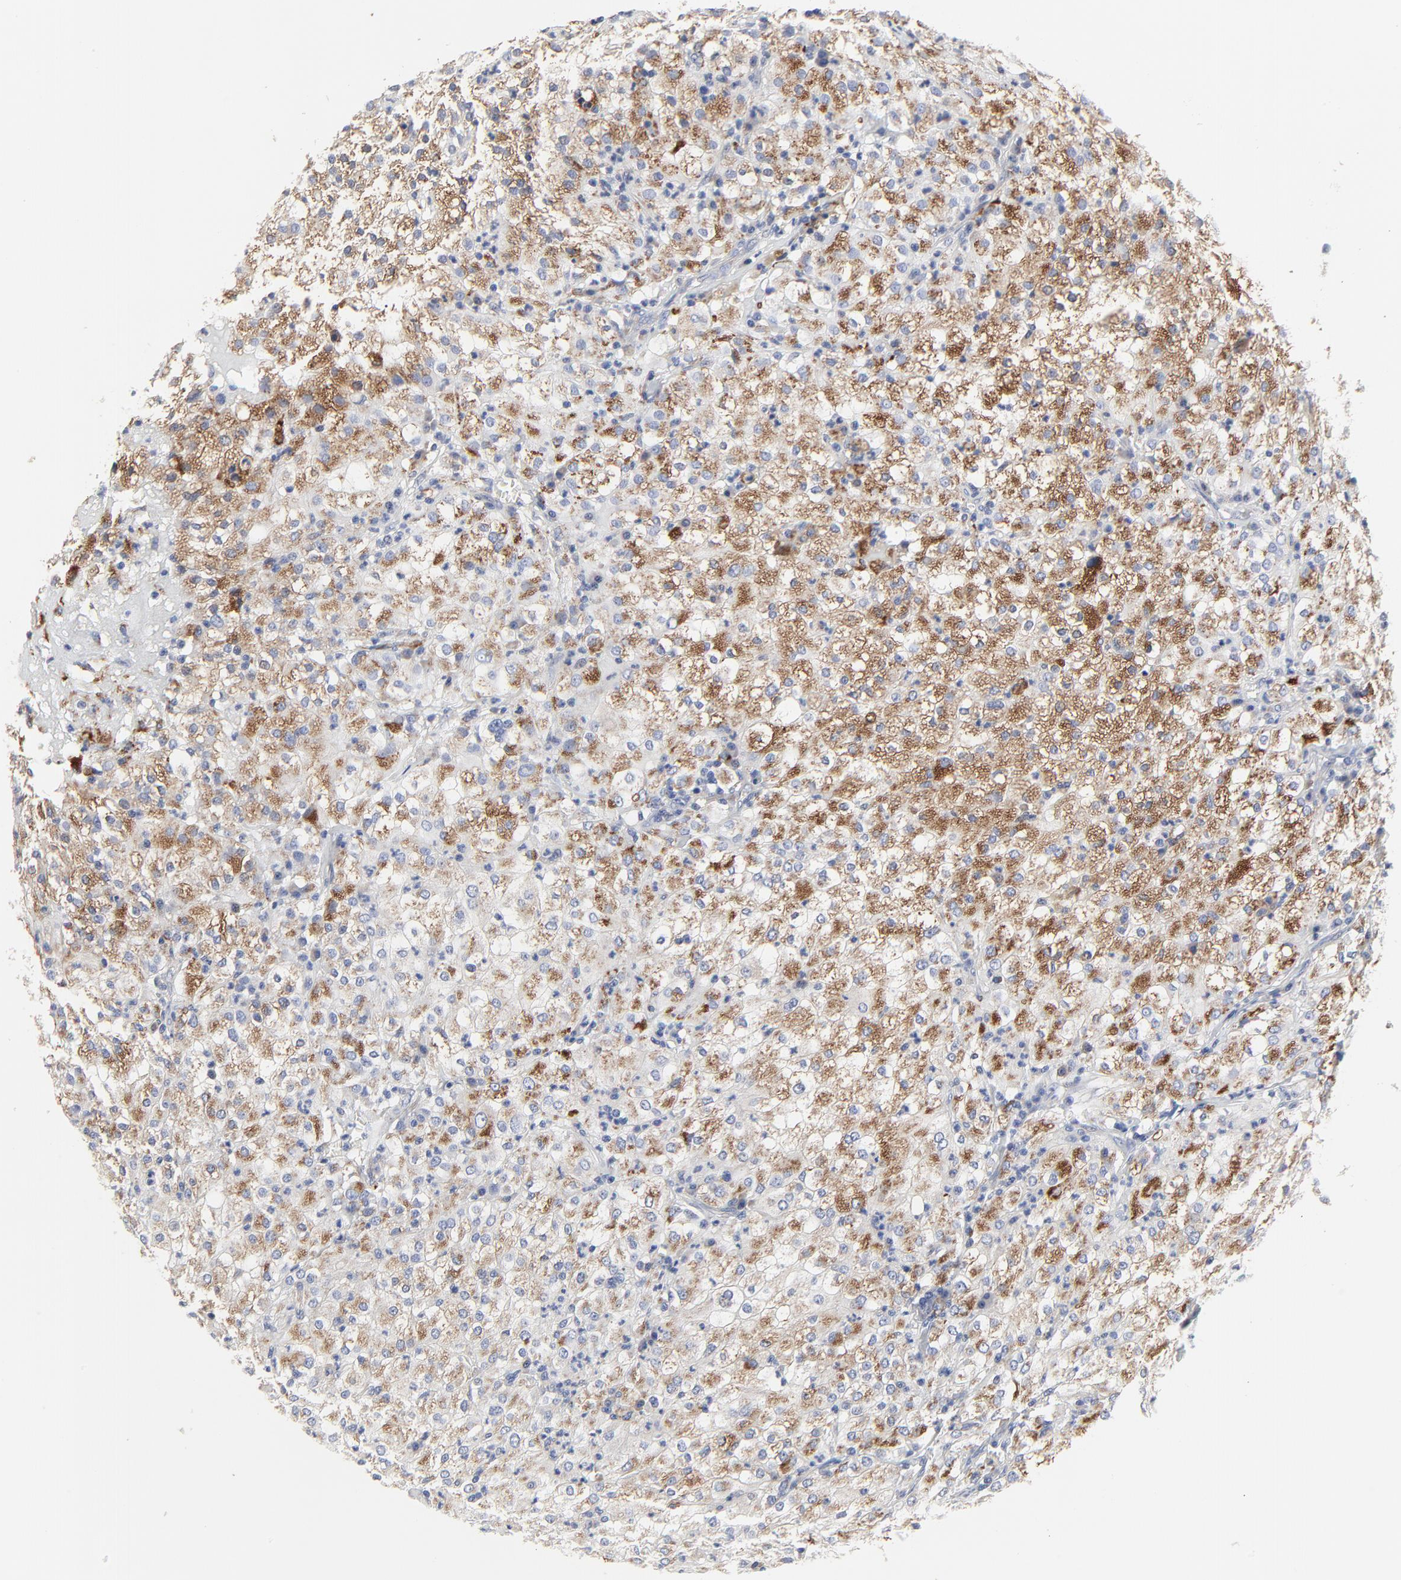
{"staining": {"intensity": "strong", "quantity": "25%-75%", "location": "cytoplasmic/membranous"}, "tissue": "renal cancer", "cell_type": "Tumor cells", "image_type": "cancer", "snomed": [{"axis": "morphology", "description": "Adenocarcinoma, NOS"}, {"axis": "topography", "description": "Kidney"}], "caption": "Immunohistochemistry (IHC) histopathology image of human renal cancer (adenocarcinoma) stained for a protein (brown), which demonstrates high levels of strong cytoplasmic/membranous positivity in about 25%-75% of tumor cells.", "gene": "DHRSX", "patient": {"sex": "male", "age": 59}}